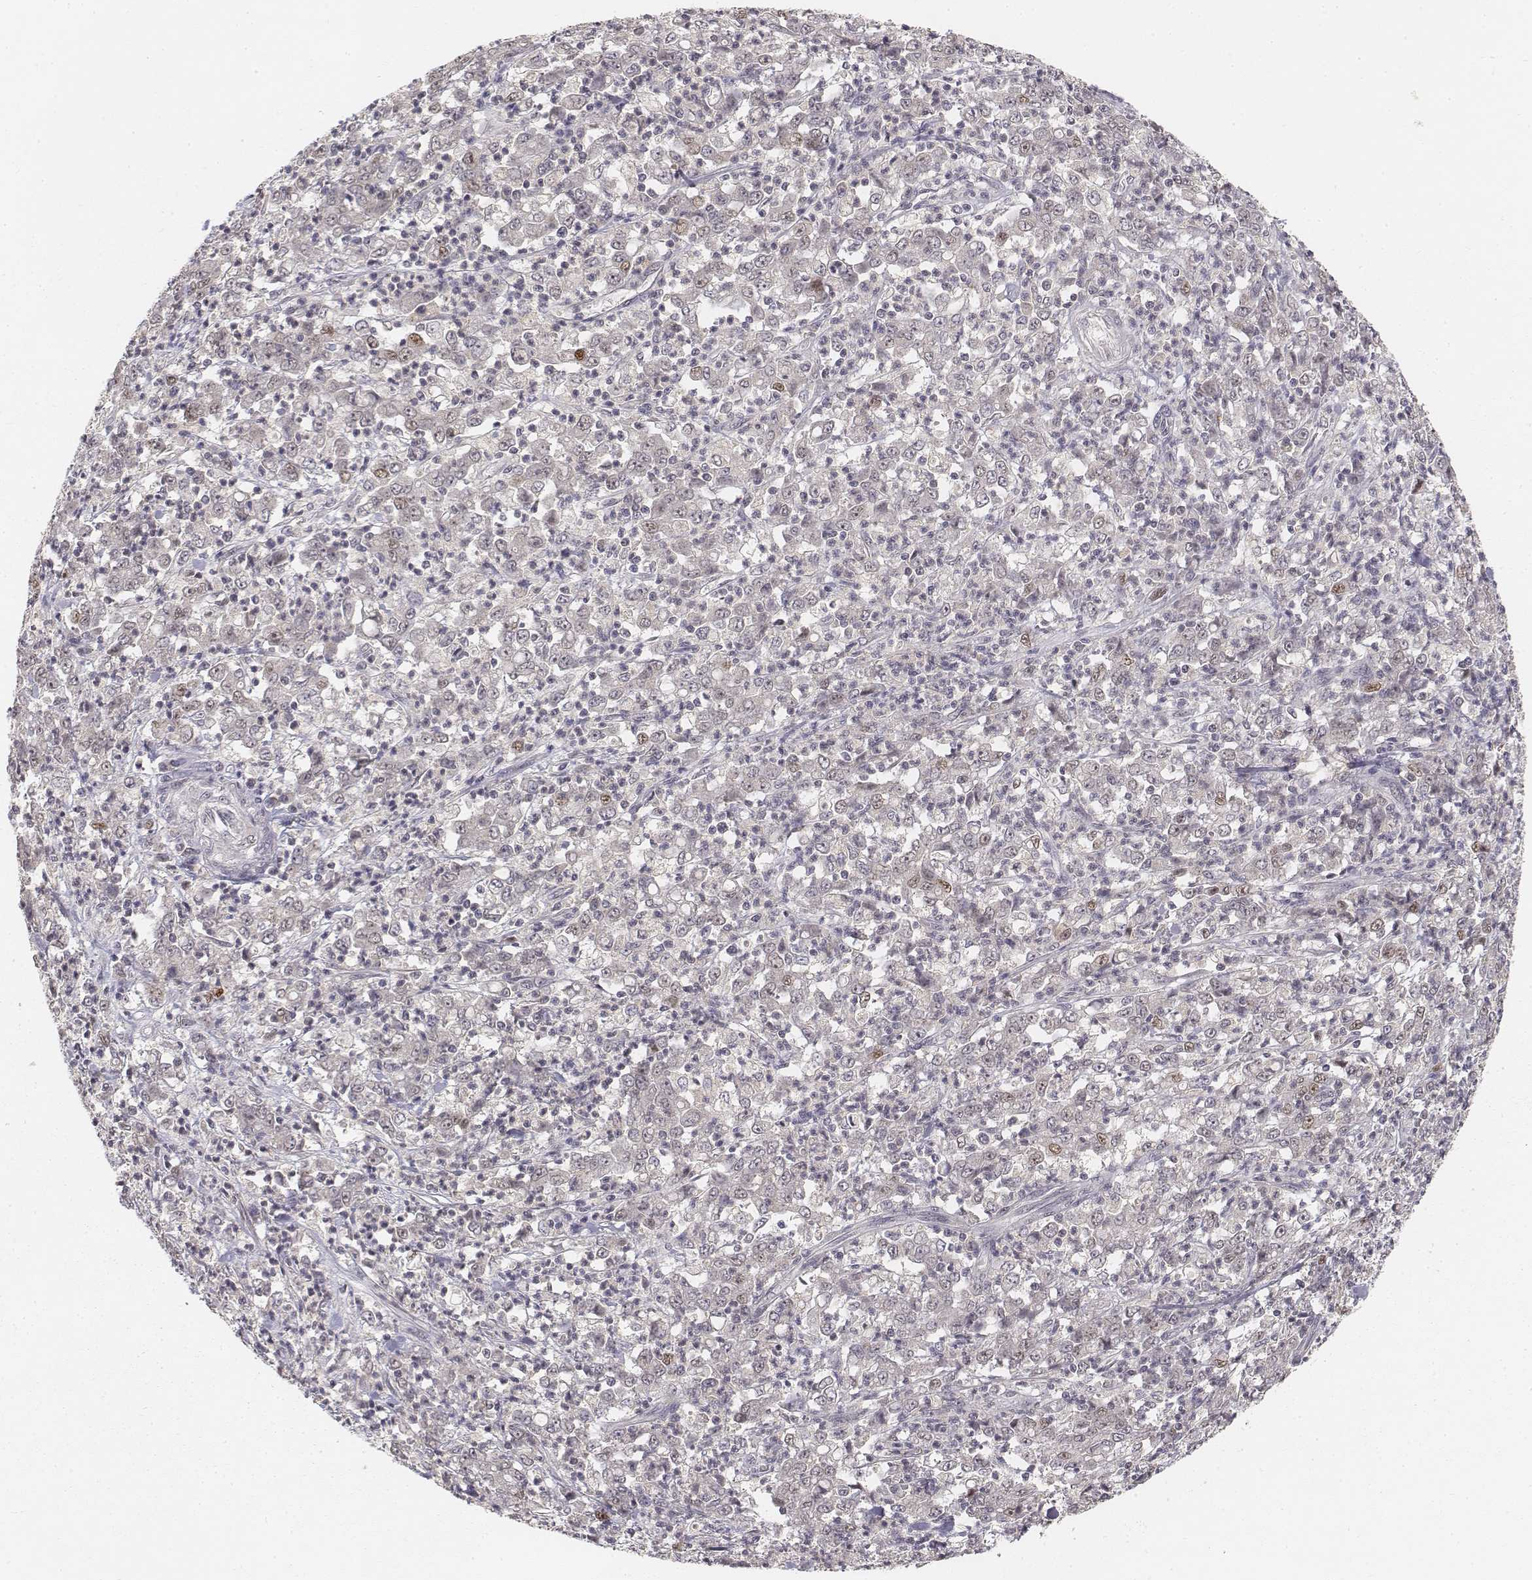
{"staining": {"intensity": "negative", "quantity": "none", "location": "none"}, "tissue": "stomach cancer", "cell_type": "Tumor cells", "image_type": "cancer", "snomed": [{"axis": "morphology", "description": "Adenocarcinoma, NOS"}, {"axis": "topography", "description": "Stomach, lower"}], "caption": "High power microscopy image of an IHC histopathology image of stomach adenocarcinoma, revealing no significant positivity in tumor cells. Nuclei are stained in blue.", "gene": "FANCD2", "patient": {"sex": "female", "age": 71}}